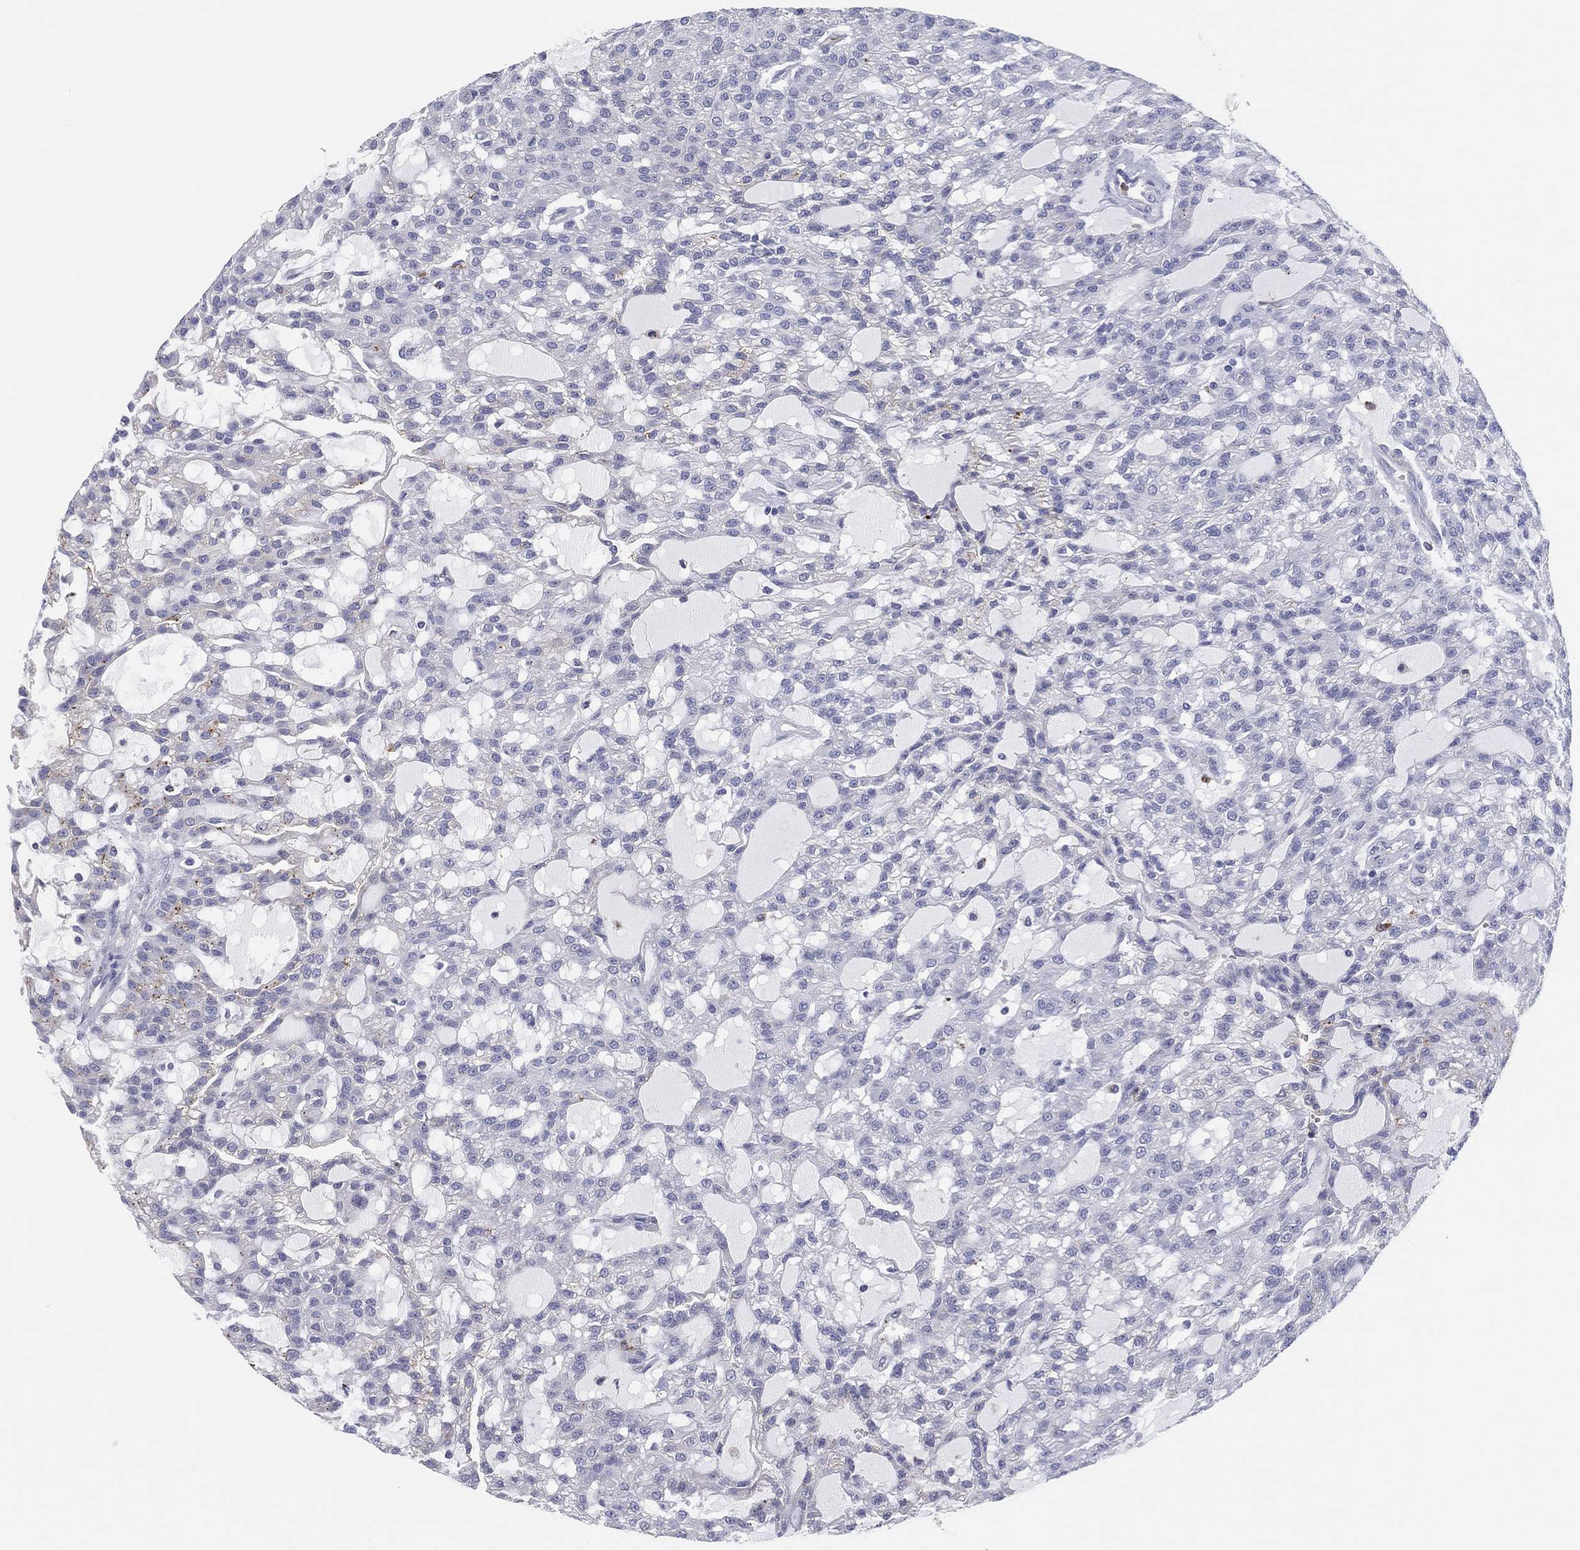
{"staining": {"intensity": "negative", "quantity": "none", "location": "none"}, "tissue": "renal cancer", "cell_type": "Tumor cells", "image_type": "cancer", "snomed": [{"axis": "morphology", "description": "Adenocarcinoma, NOS"}, {"axis": "topography", "description": "Kidney"}], "caption": "Human renal cancer (adenocarcinoma) stained for a protein using immunohistochemistry (IHC) reveals no positivity in tumor cells.", "gene": "PLAC8", "patient": {"sex": "male", "age": 63}}